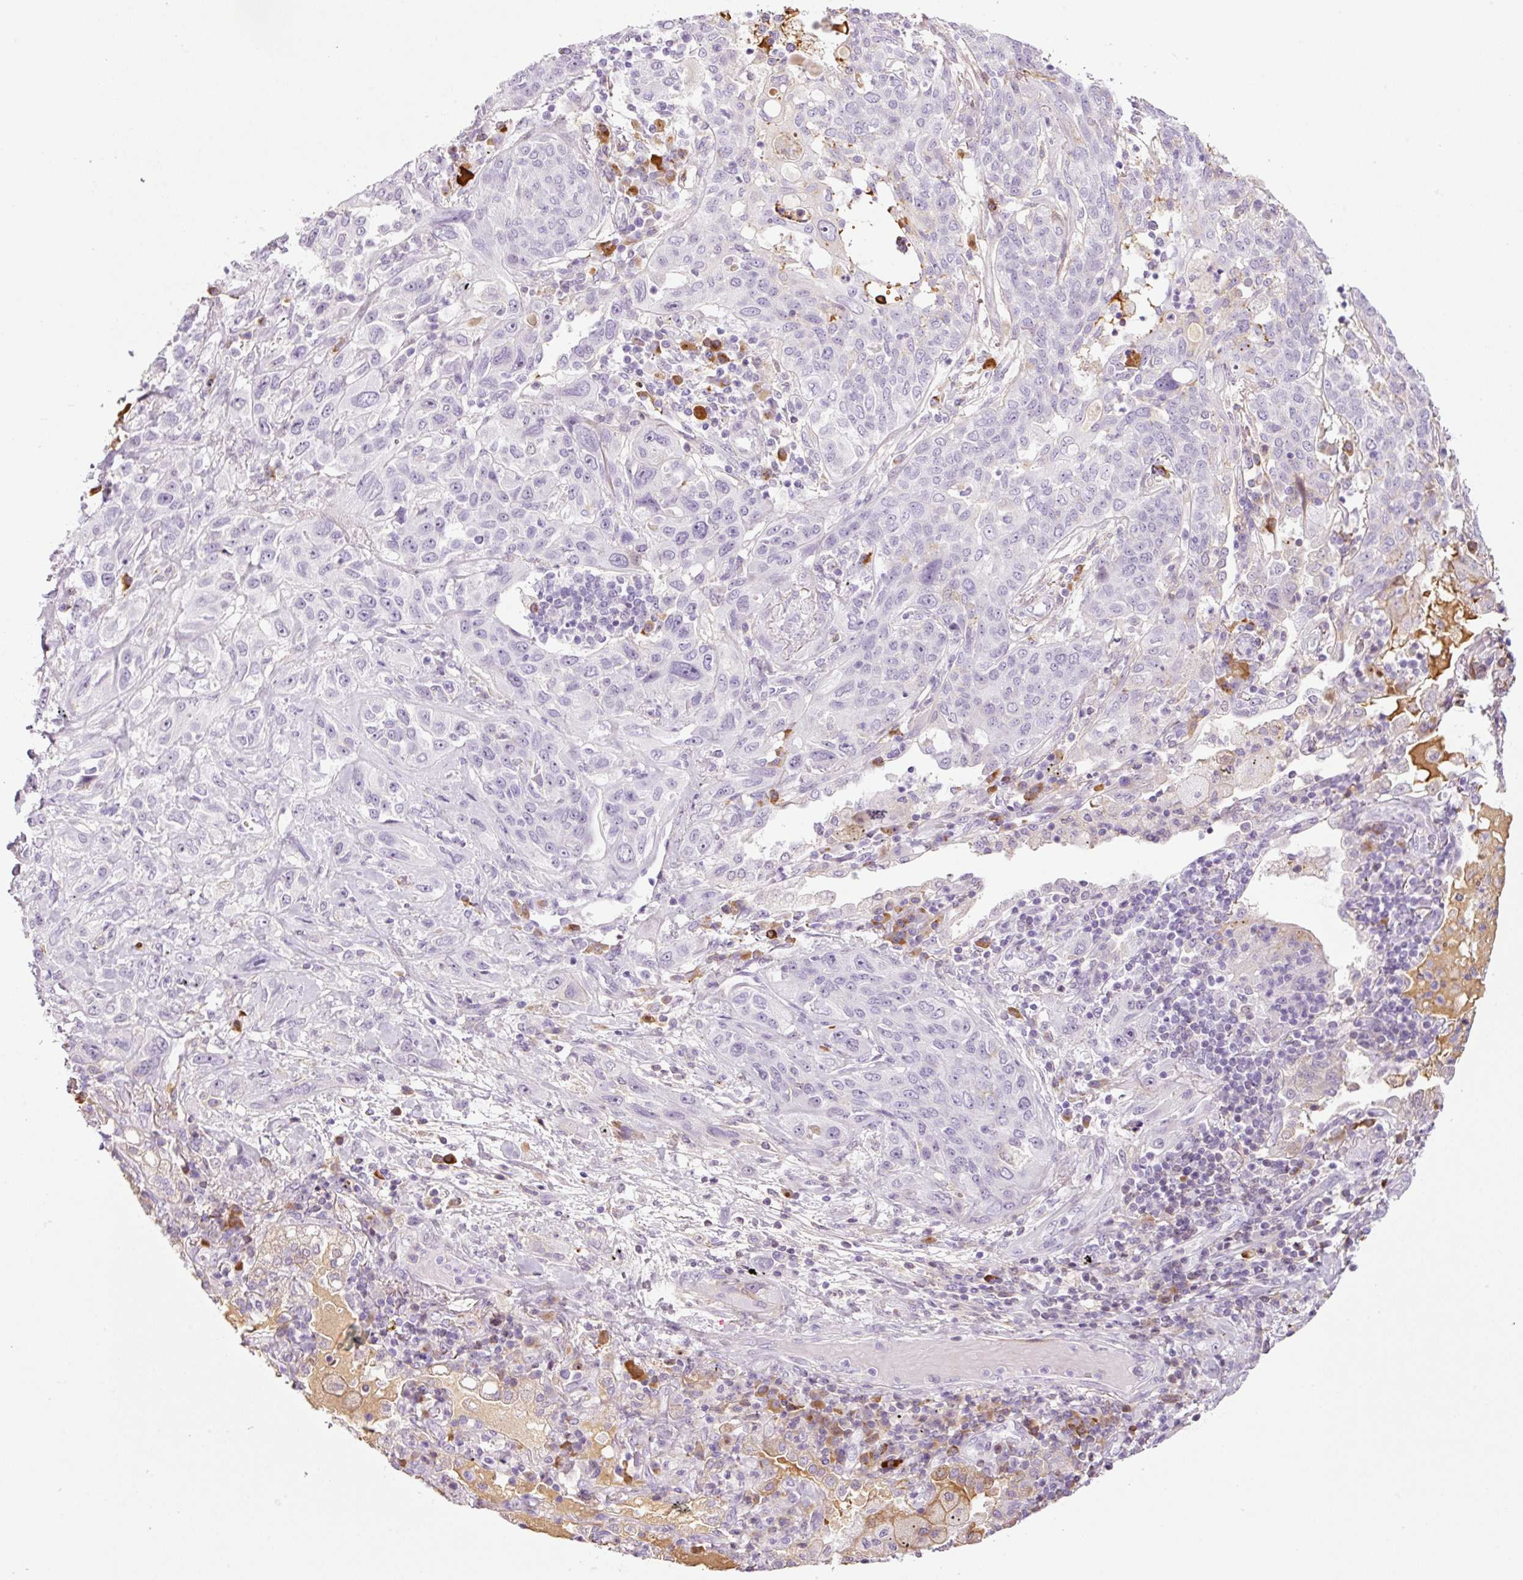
{"staining": {"intensity": "negative", "quantity": "none", "location": "none"}, "tissue": "lung cancer", "cell_type": "Tumor cells", "image_type": "cancer", "snomed": [{"axis": "morphology", "description": "Squamous cell carcinoma, NOS"}, {"axis": "topography", "description": "Lung"}], "caption": "Immunohistochemical staining of human lung squamous cell carcinoma shows no significant staining in tumor cells. Brightfield microscopy of immunohistochemistry (IHC) stained with DAB (brown) and hematoxylin (blue), captured at high magnification.", "gene": "KLF1", "patient": {"sex": "female", "age": 70}}